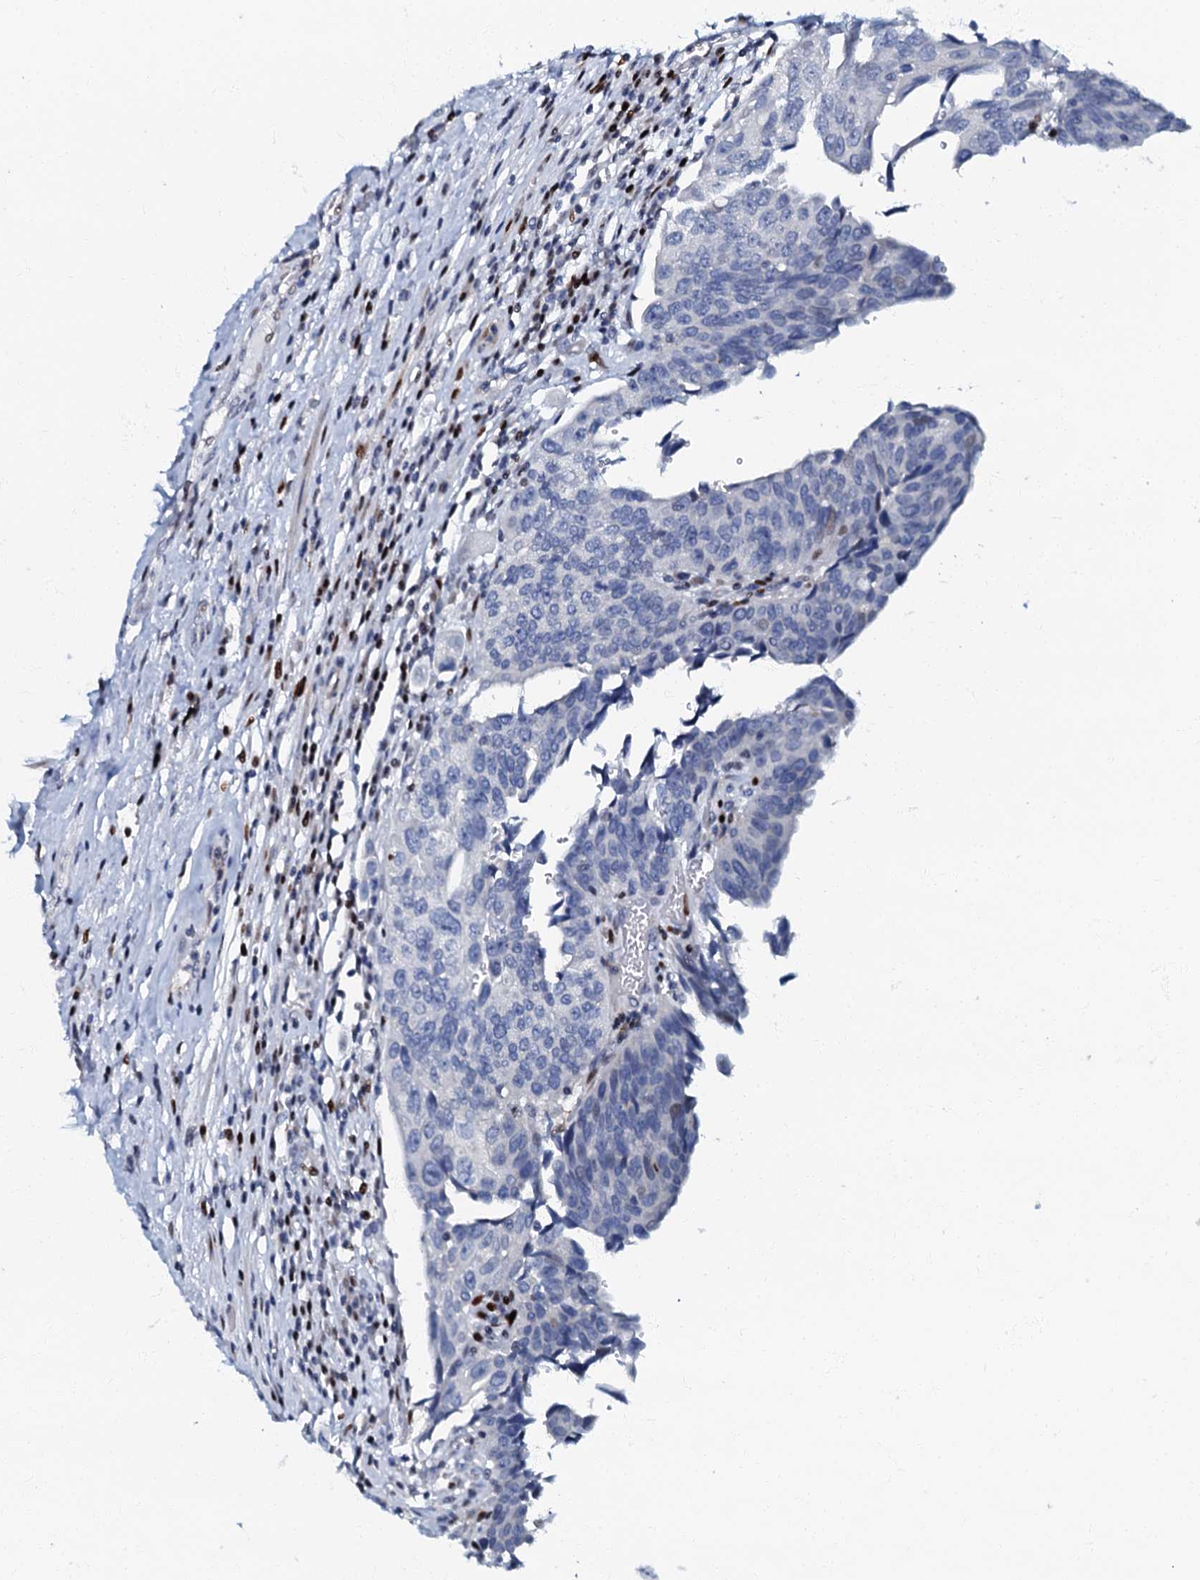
{"staining": {"intensity": "weak", "quantity": "<25%", "location": "nuclear"}, "tissue": "urothelial cancer", "cell_type": "Tumor cells", "image_type": "cancer", "snomed": [{"axis": "morphology", "description": "Urothelial carcinoma, High grade"}, {"axis": "topography", "description": "Urinary bladder"}], "caption": "Immunohistochemistry (IHC) of urothelial cancer reveals no expression in tumor cells. The staining is performed using DAB (3,3'-diaminobenzidine) brown chromogen with nuclei counter-stained in using hematoxylin.", "gene": "MFSD5", "patient": {"sex": "female", "age": 80}}